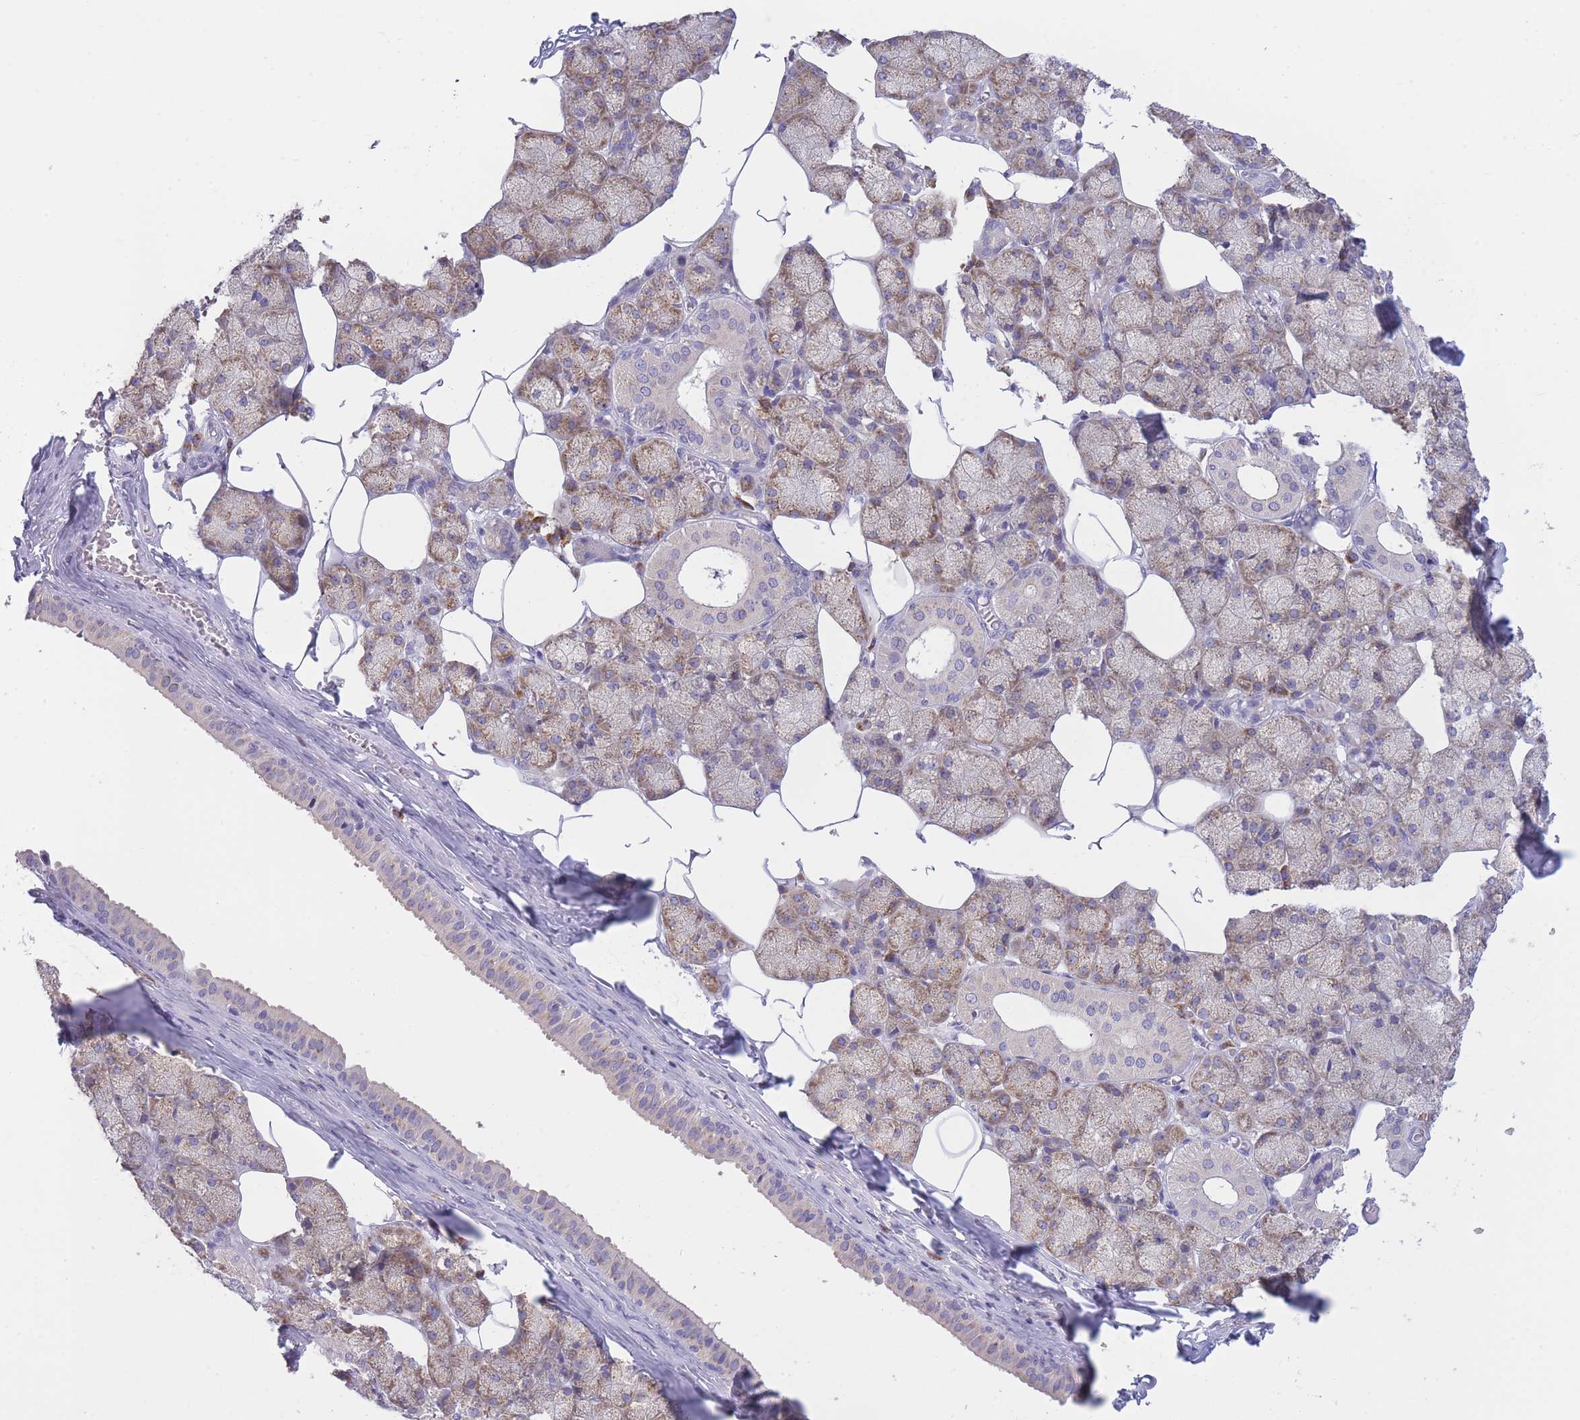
{"staining": {"intensity": "strong", "quantity": "25%-75%", "location": "cytoplasmic/membranous"}, "tissue": "salivary gland", "cell_type": "Glandular cells", "image_type": "normal", "snomed": [{"axis": "morphology", "description": "Normal tissue, NOS"}, {"axis": "topography", "description": "Salivary gland"}], "caption": "A photomicrograph showing strong cytoplasmic/membranous staining in about 25%-75% of glandular cells in normal salivary gland, as visualized by brown immunohistochemical staining.", "gene": "COPG1", "patient": {"sex": "male", "age": 62}}